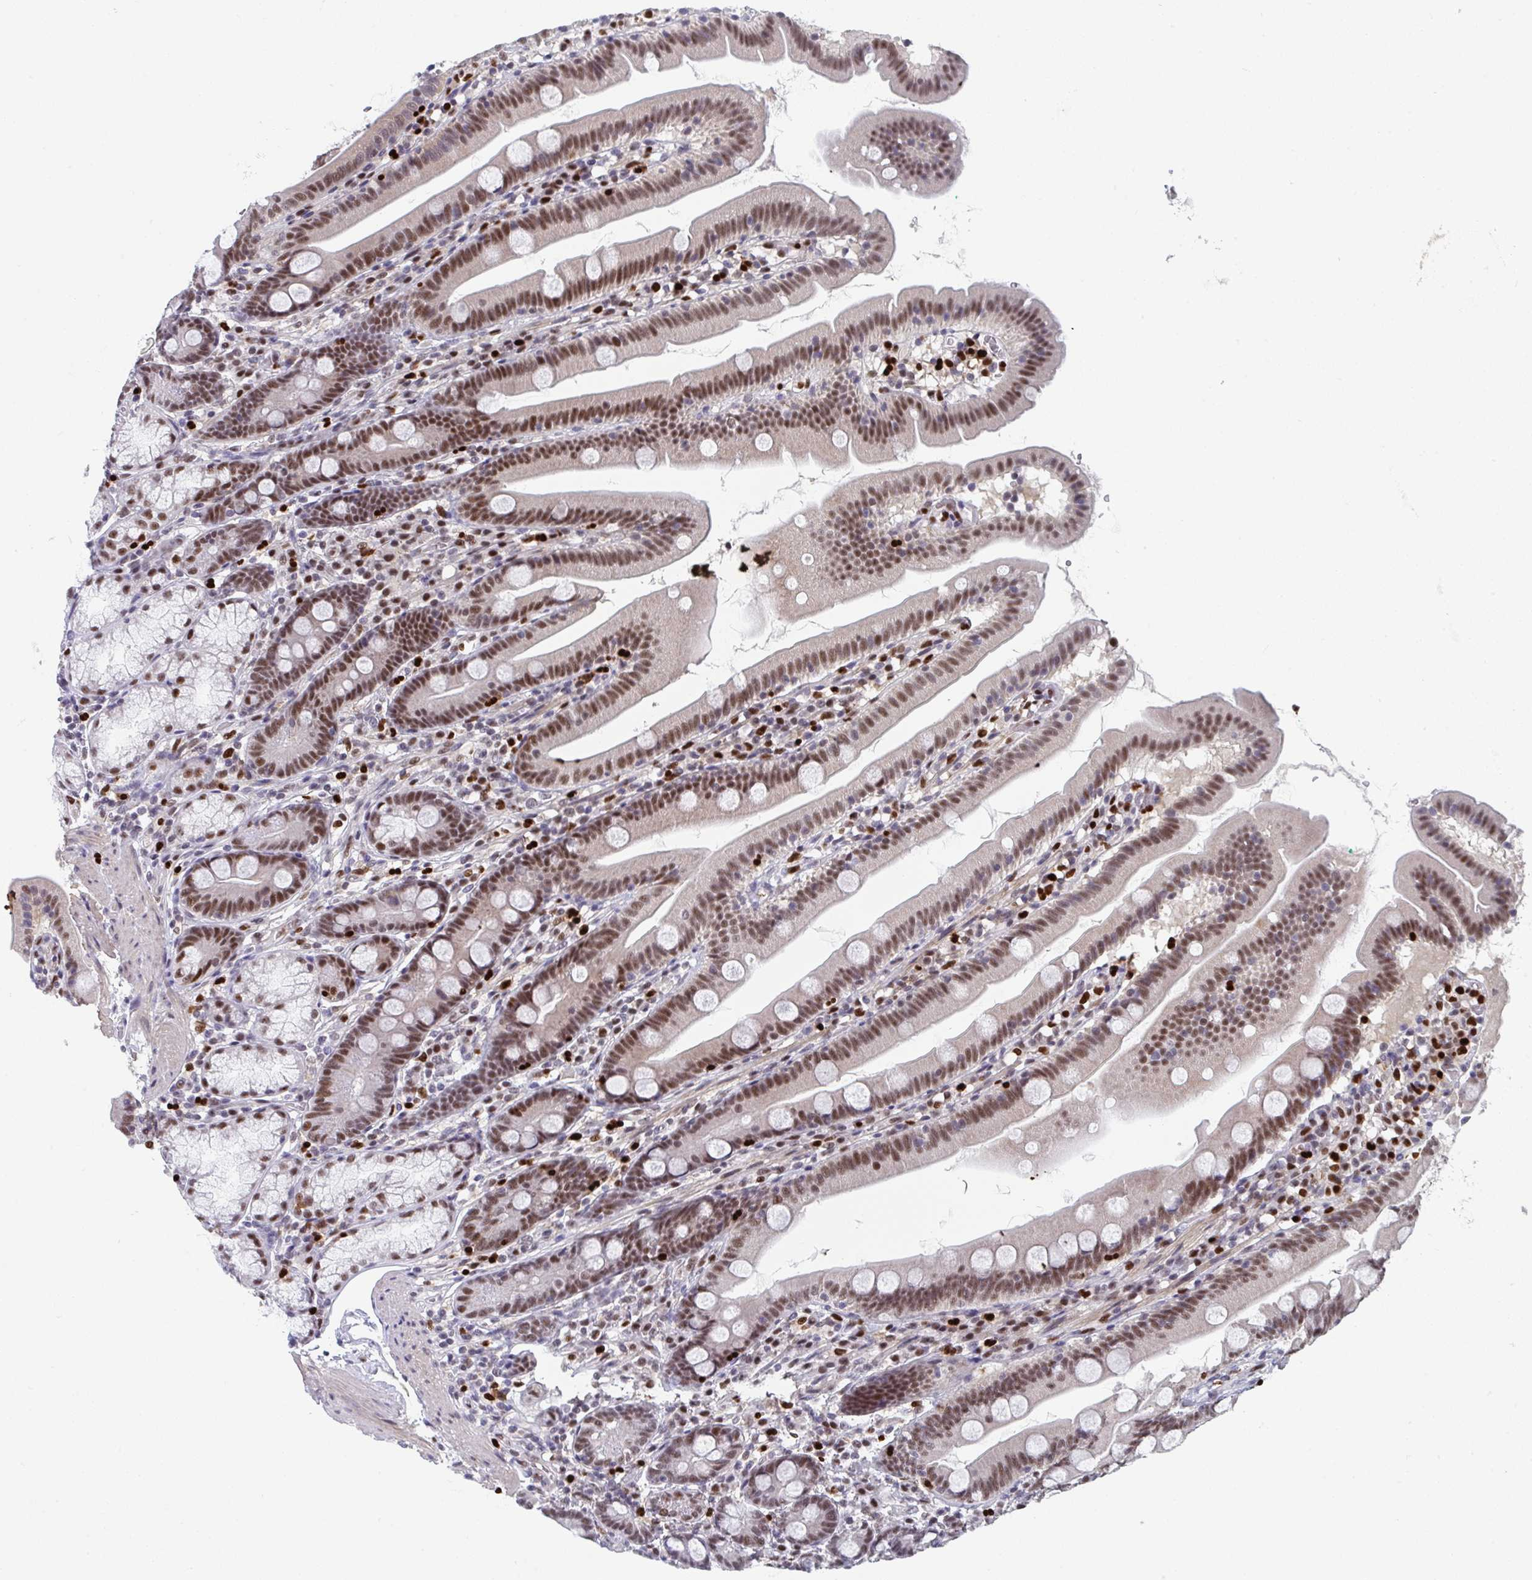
{"staining": {"intensity": "moderate", "quantity": ">75%", "location": "nuclear"}, "tissue": "duodenum", "cell_type": "Glandular cells", "image_type": "normal", "snomed": [{"axis": "morphology", "description": "Normal tissue, NOS"}, {"axis": "topography", "description": "Duodenum"}], "caption": "Moderate nuclear positivity for a protein is present in approximately >75% of glandular cells of benign duodenum using IHC.", "gene": "JDP2", "patient": {"sex": "female", "age": 67}}